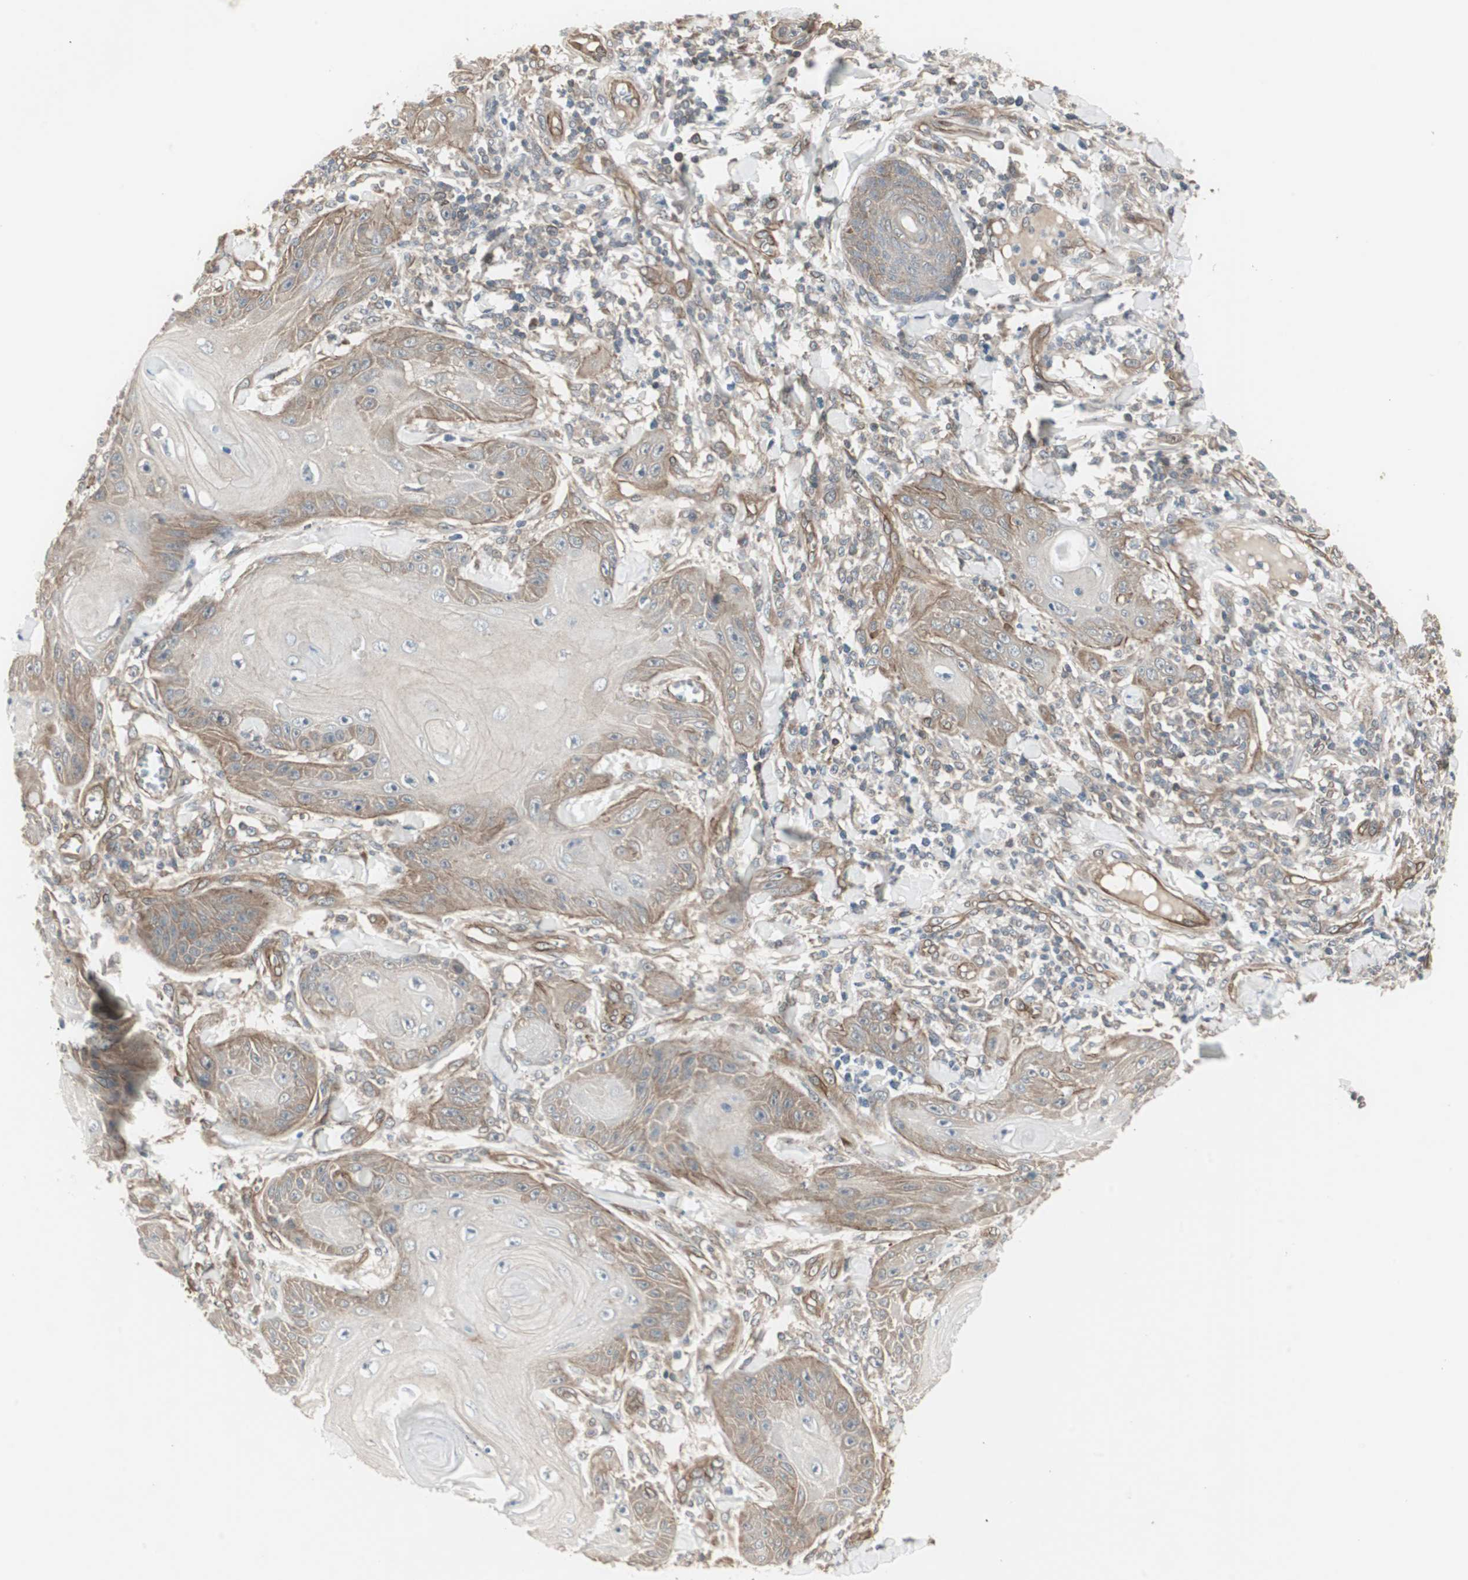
{"staining": {"intensity": "moderate", "quantity": "25%-75%", "location": "cytoplasmic/membranous"}, "tissue": "skin cancer", "cell_type": "Tumor cells", "image_type": "cancer", "snomed": [{"axis": "morphology", "description": "Squamous cell carcinoma, NOS"}, {"axis": "topography", "description": "Skin"}], "caption": "Squamous cell carcinoma (skin) tissue reveals moderate cytoplasmic/membranous staining in approximately 25%-75% of tumor cells Ihc stains the protein in brown and the nuclei are stained blue.", "gene": "PFDN1", "patient": {"sex": "female", "age": 78}}